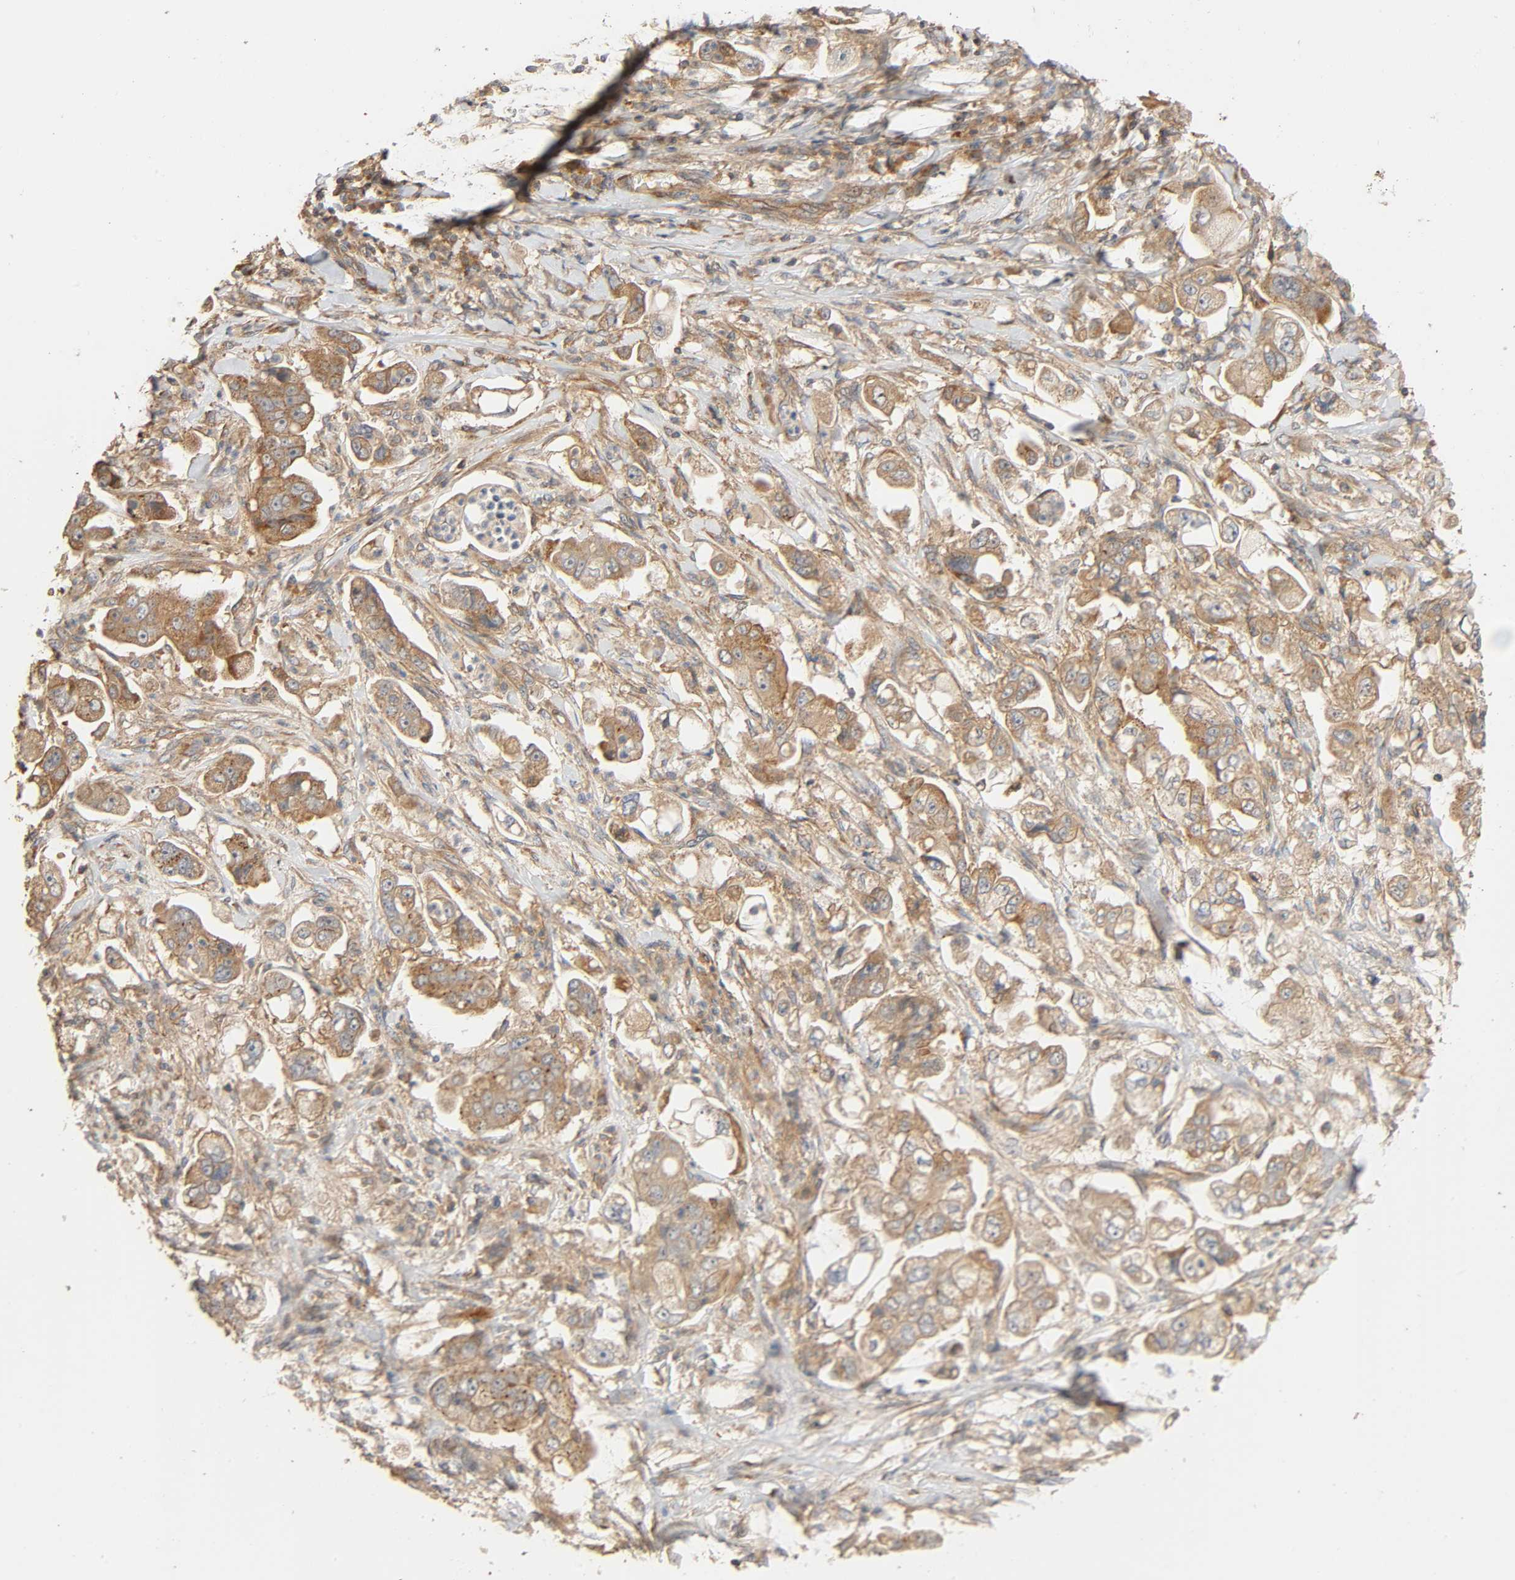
{"staining": {"intensity": "moderate", "quantity": ">75%", "location": "cytoplasmic/membranous"}, "tissue": "stomach cancer", "cell_type": "Tumor cells", "image_type": "cancer", "snomed": [{"axis": "morphology", "description": "Adenocarcinoma, NOS"}, {"axis": "topography", "description": "Stomach"}], "caption": "Adenocarcinoma (stomach) stained with a brown dye displays moderate cytoplasmic/membranous positive expression in approximately >75% of tumor cells.", "gene": "SGSM1", "patient": {"sex": "male", "age": 62}}